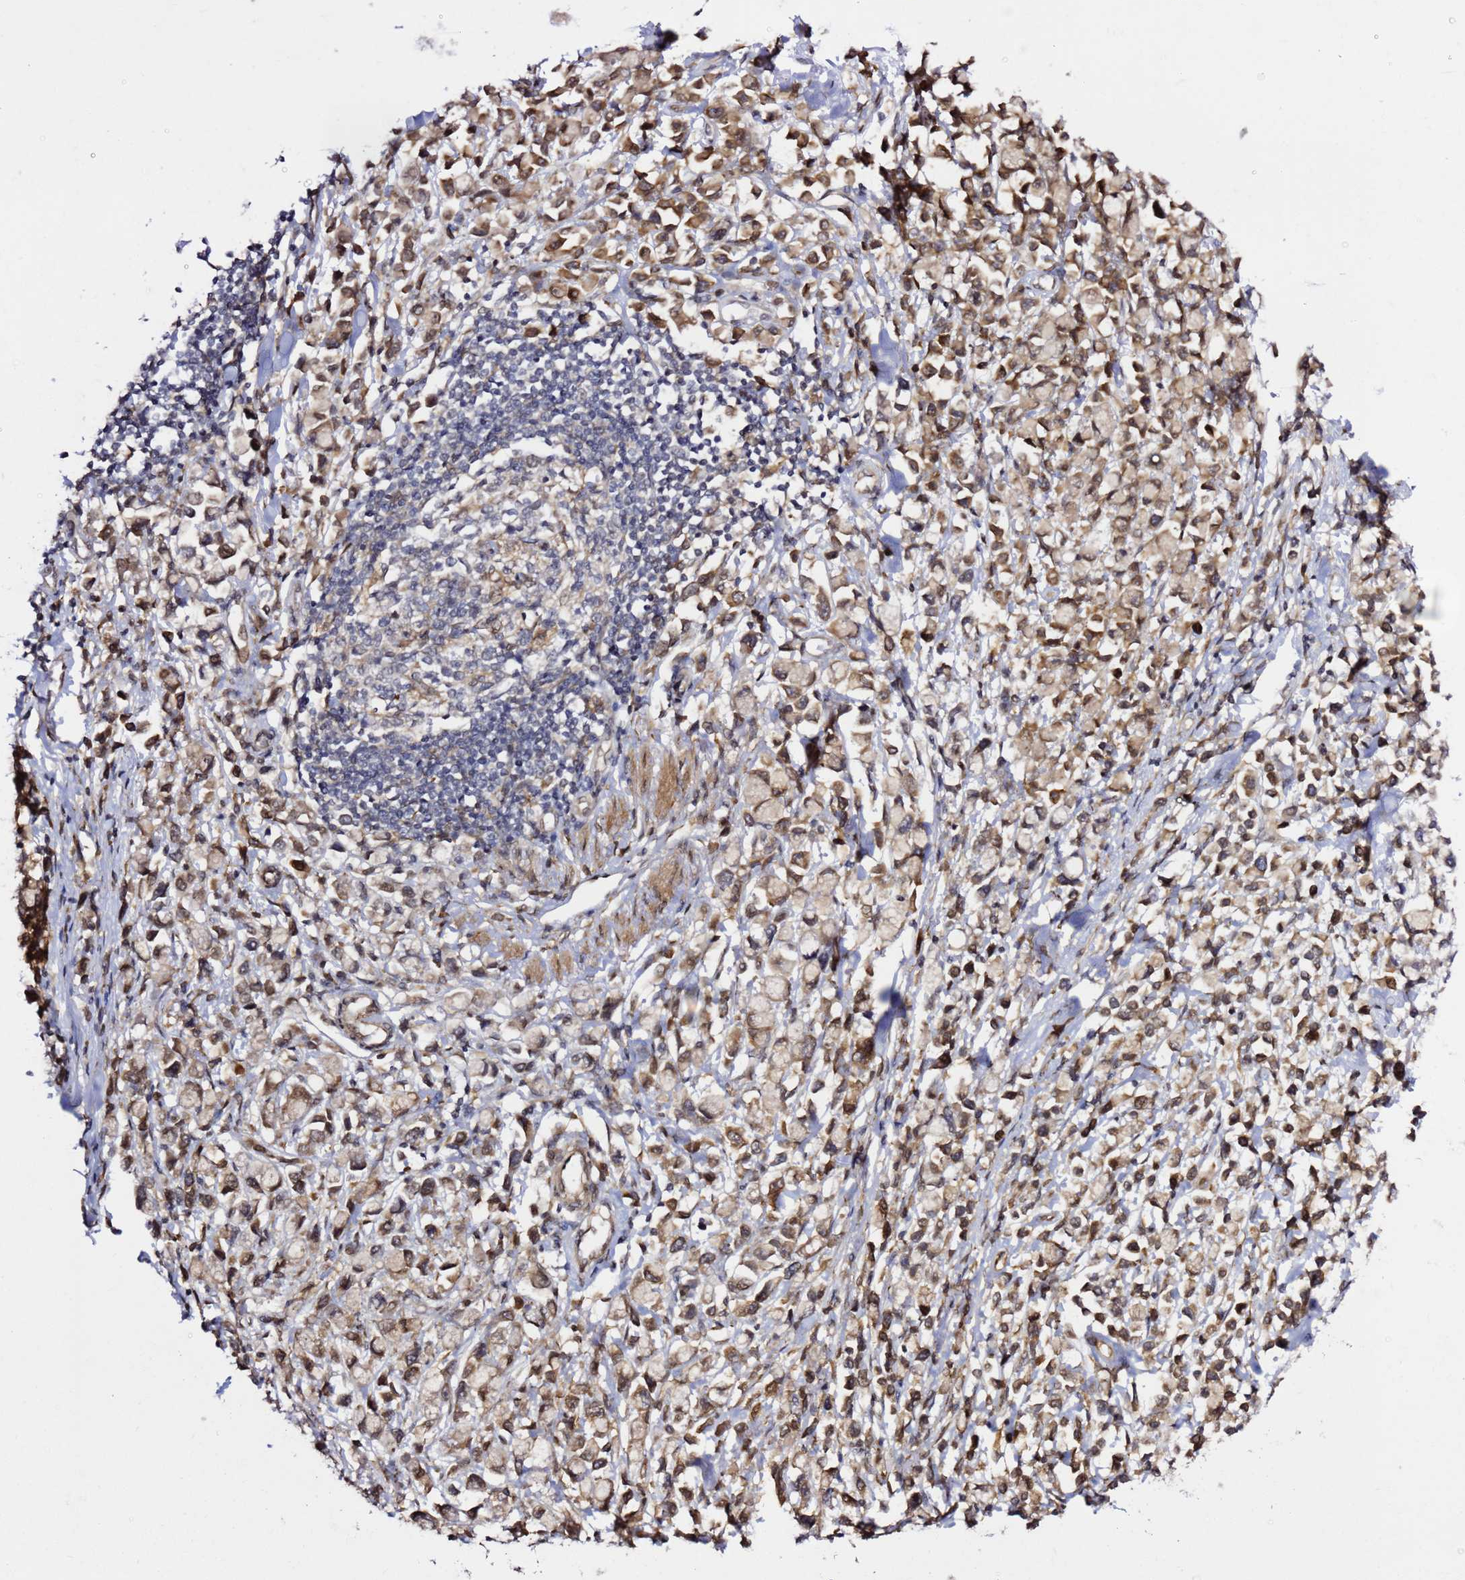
{"staining": {"intensity": "weak", "quantity": ">75%", "location": "cytoplasmic/membranous"}, "tissue": "stomach cancer", "cell_type": "Tumor cells", "image_type": "cancer", "snomed": [{"axis": "morphology", "description": "Adenocarcinoma, NOS"}, {"axis": "topography", "description": "Stomach"}], "caption": "This is a micrograph of immunohistochemistry staining of stomach cancer (adenocarcinoma), which shows weak staining in the cytoplasmic/membranous of tumor cells.", "gene": "PRKAB2", "patient": {"sex": "female", "age": 81}}